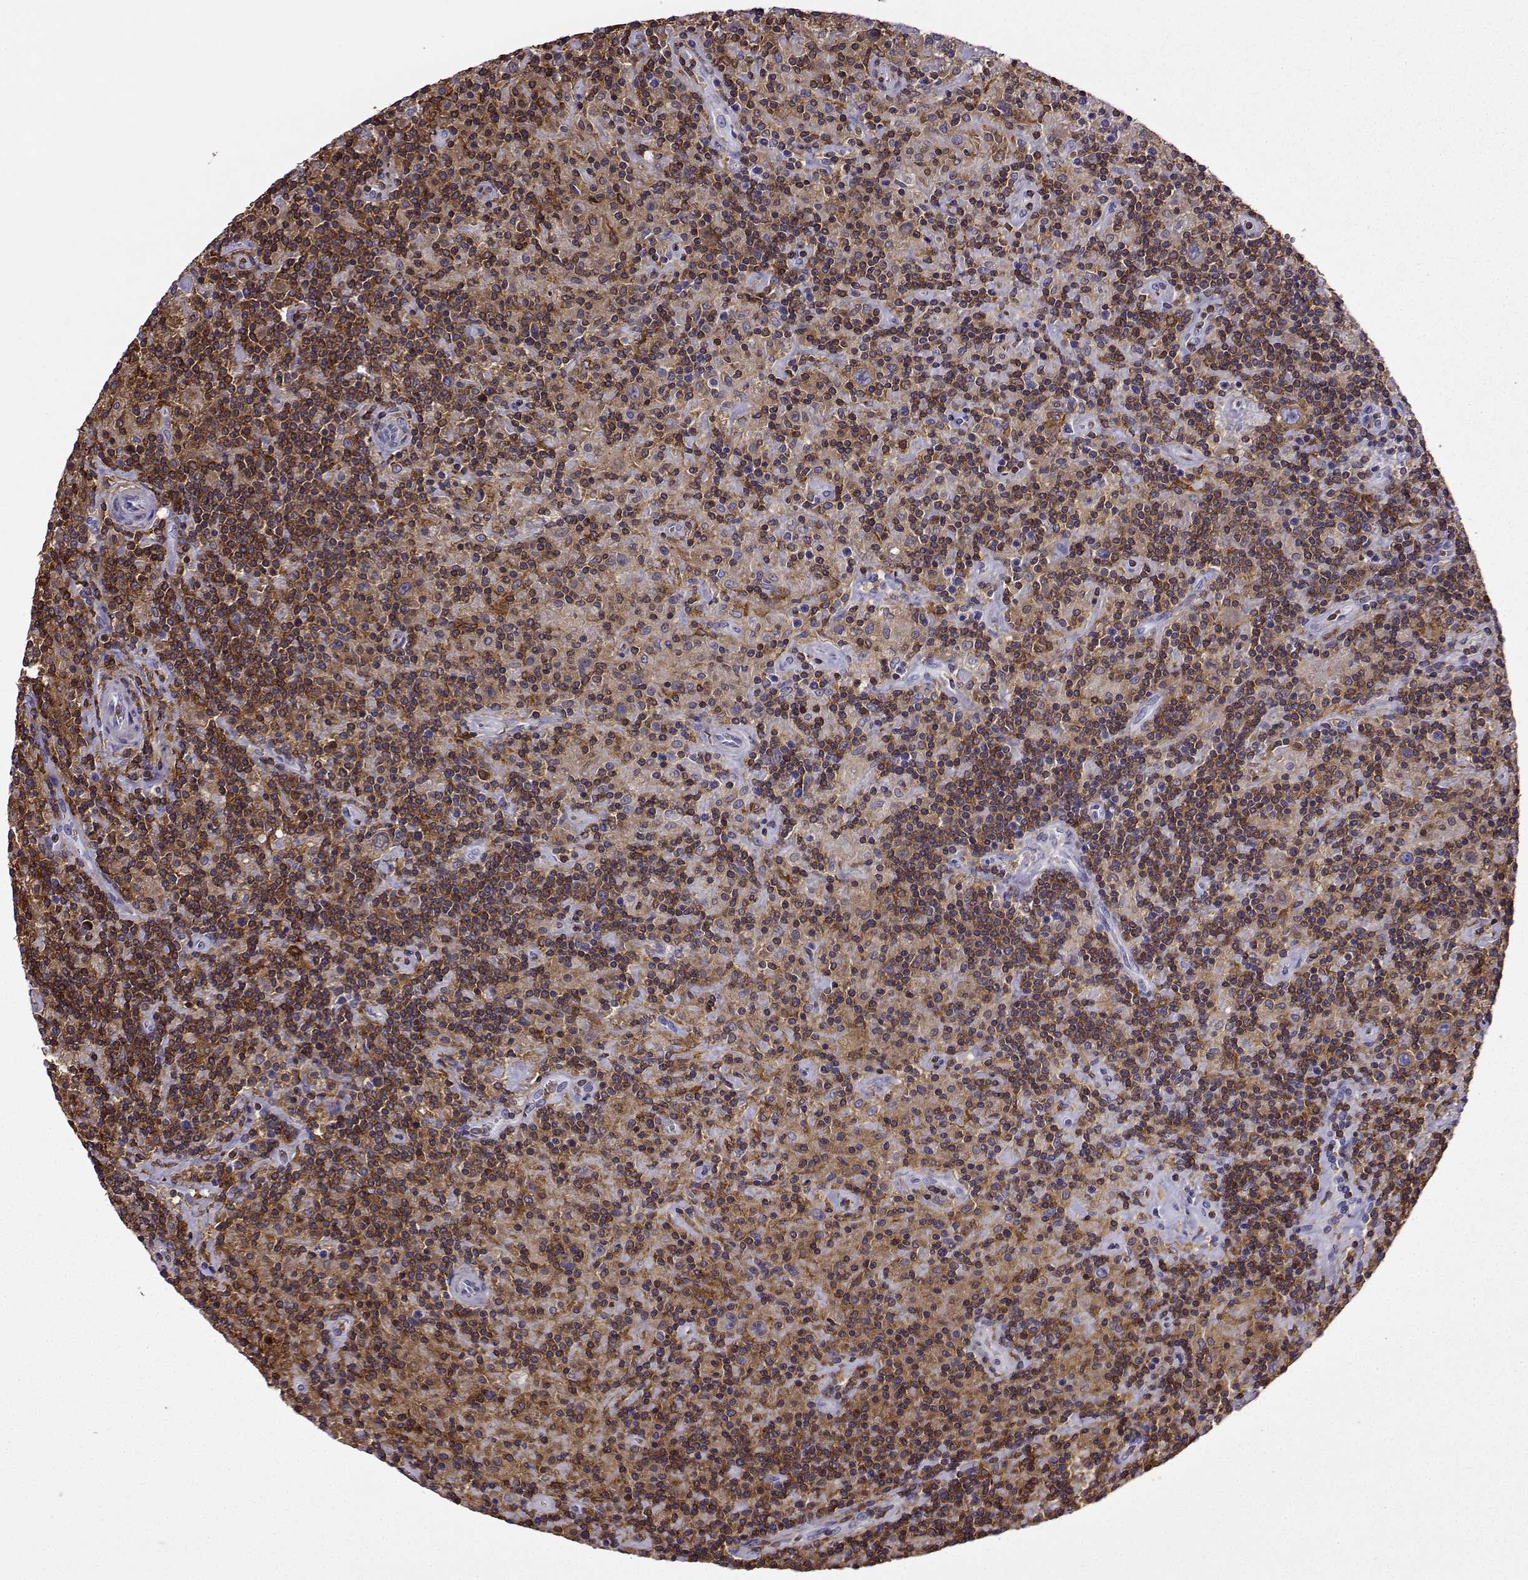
{"staining": {"intensity": "negative", "quantity": "none", "location": "none"}, "tissue": "lymphoma", "cell_type": "Tumor cells", "image_type": "cancer", "snomed": [{"axis": "morphology", "description": "Hodgkin's disease, NOS"}, {"axis": "topography", "description": "Lymph node"}], "caption": "There is no significant expression in tumor cells of Hodgkin's disease. (IHC, brightfield microscopy, high magnification).", "gene": "DOCK10", "patient": {"sex": "male", "age": 70}}